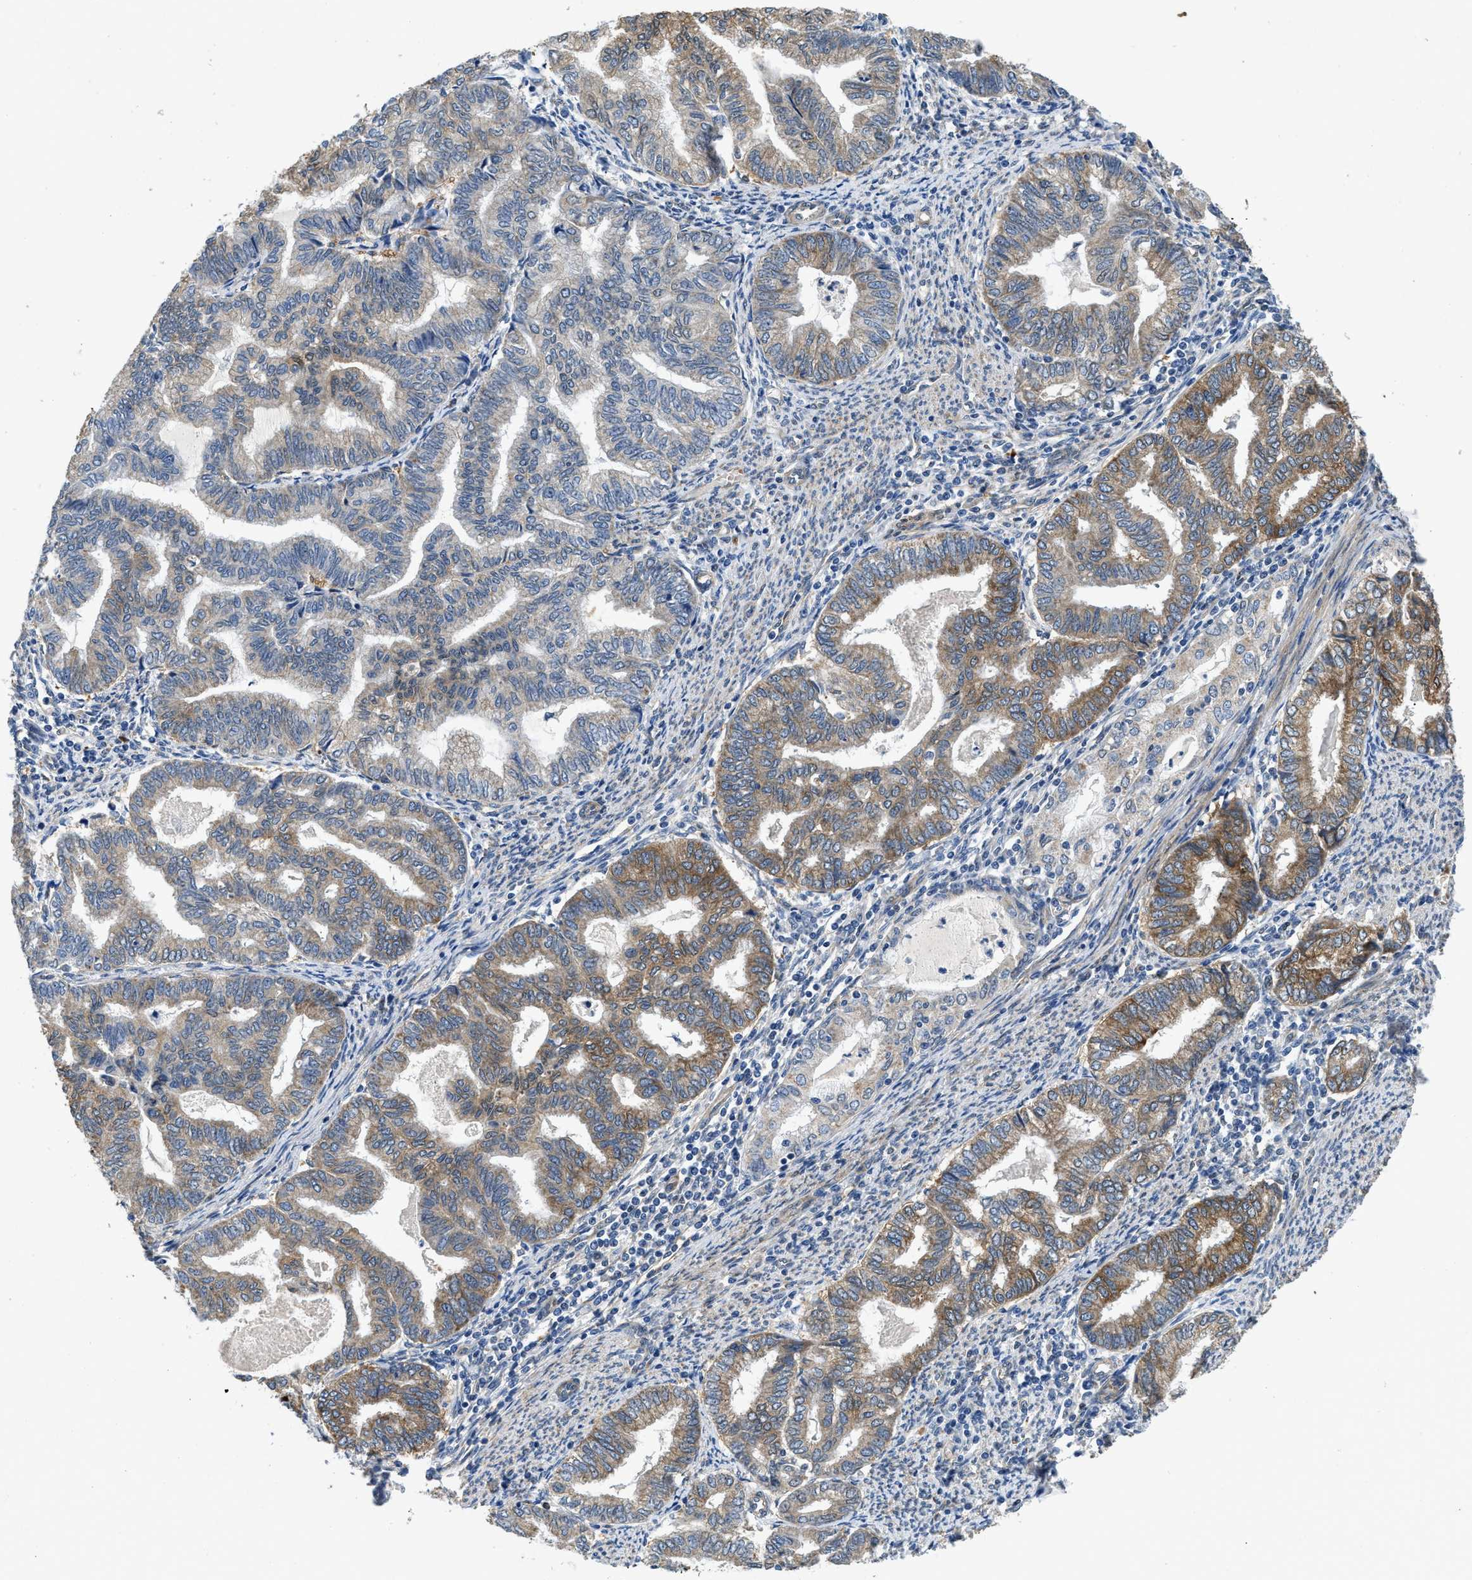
{"staining": {"intensity": "moderate", "quantity": ">75%", "location": "cytoplasmic/membranous"}, "tissue": "endometrial cancer", "cell_type": "Tumor cells", "image_type": "cancer", "snomed": [{"axis": "morphology", "description": "Adenocarcinoma, NOS"}, {"axis": "topography", "description": "Endometrium"}], "caption": "Endometrial adenocarcinoma stained with a protein marker exhibits moderate staining in tumor cells.", "gene": "RAPH1", "patient": {"sex": "female", "age": 79}}